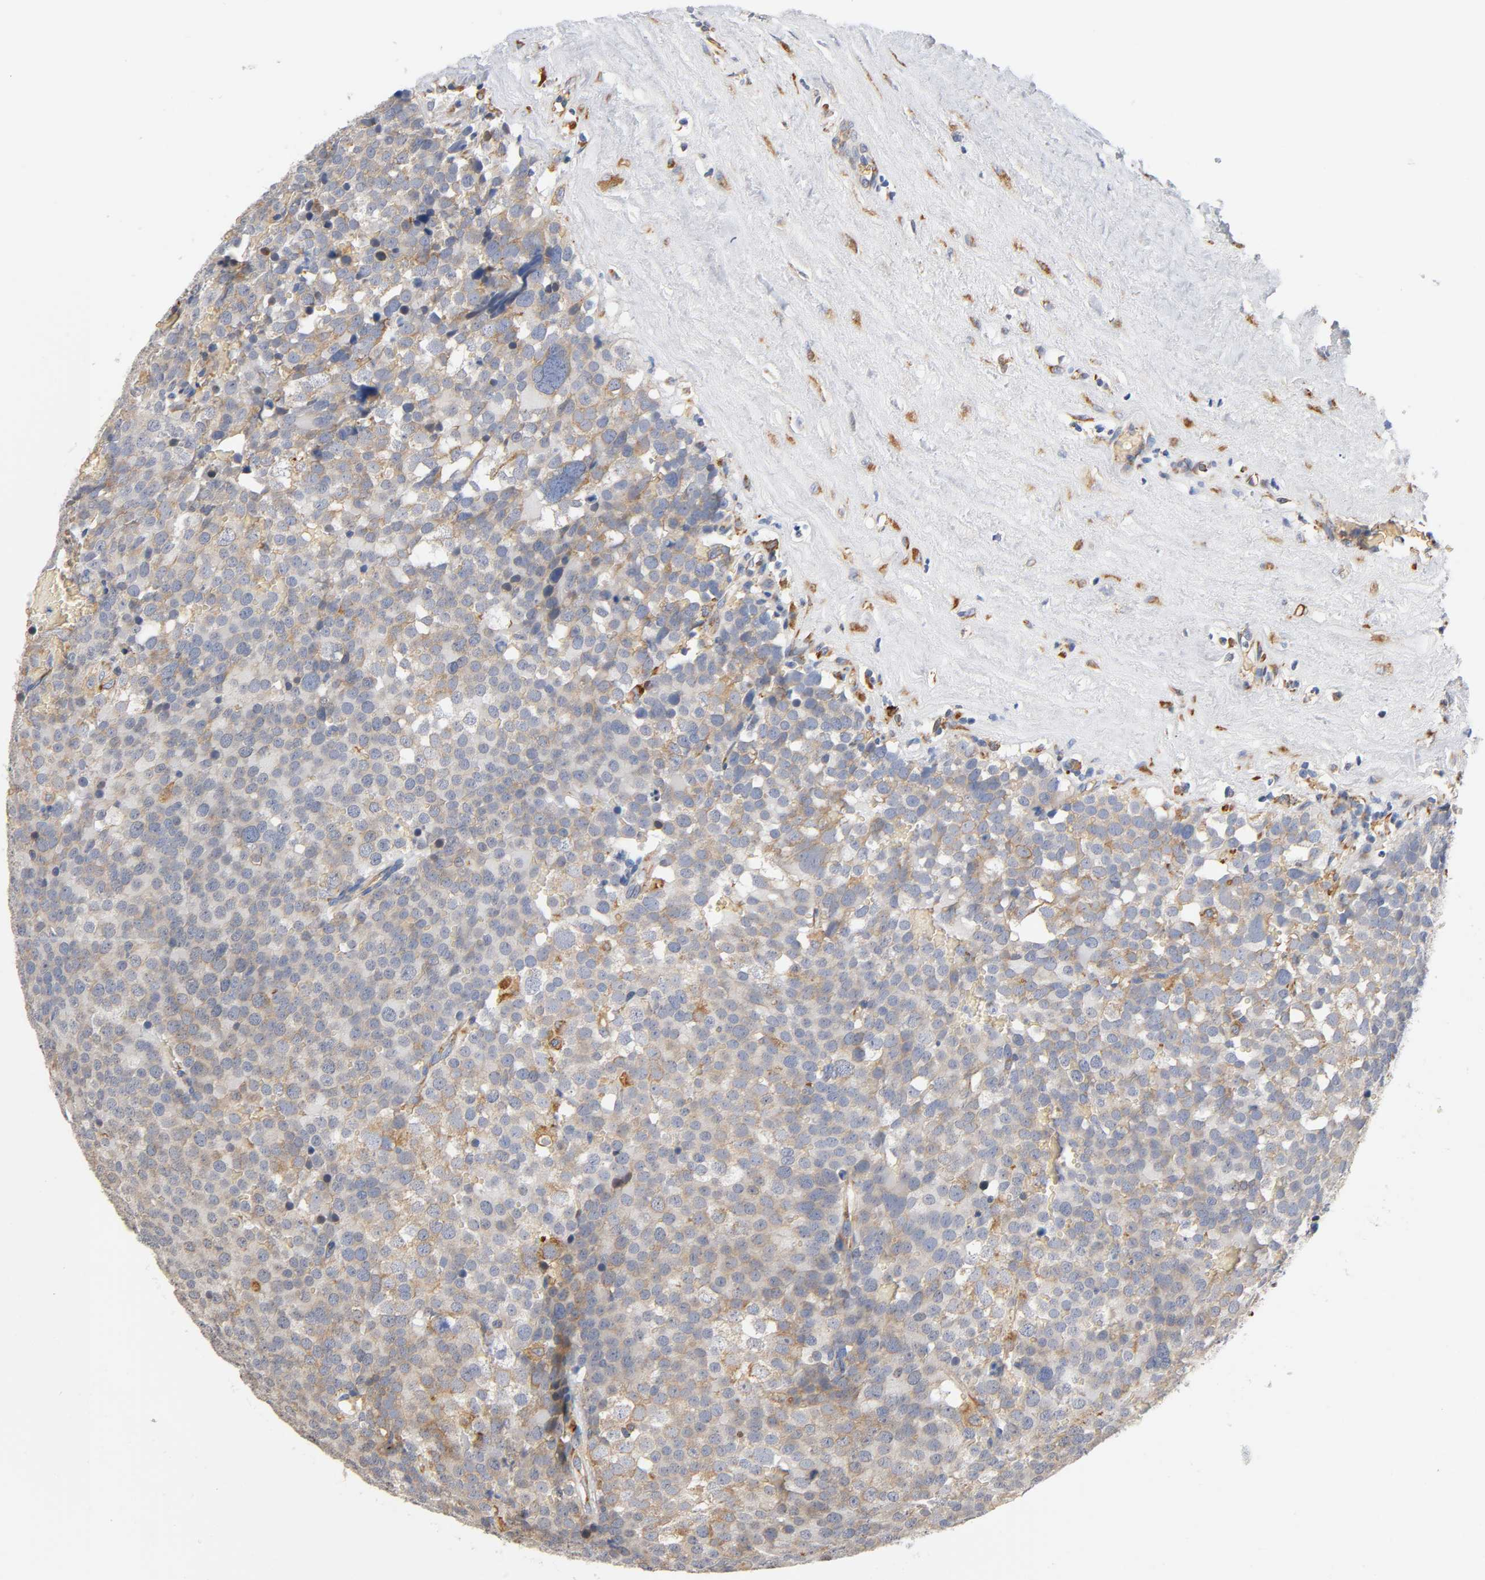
{"staining": {"intensity": "weak", "quantity": ">75%", "location": "cytoplasmic/membranous"}, "tissue": "testis cancer", "cell_type": "Tumor cells", "image_type": "cancer", "snomed": [{"axis": "morphology", "description": "Seminoma, NOS"}, {"axis": "topography", "description": "Testis"}], "caption": "Immunohistochemistry (IHC) histopathology image of human testis cancer (seminoma) stained for a protein (brown), which displays low levels of weak cytoplasmic/membranous expression in about >75% of tumor cells.", "gene": "UCKL1", "patient": {"sex": "male", "age": 71}}